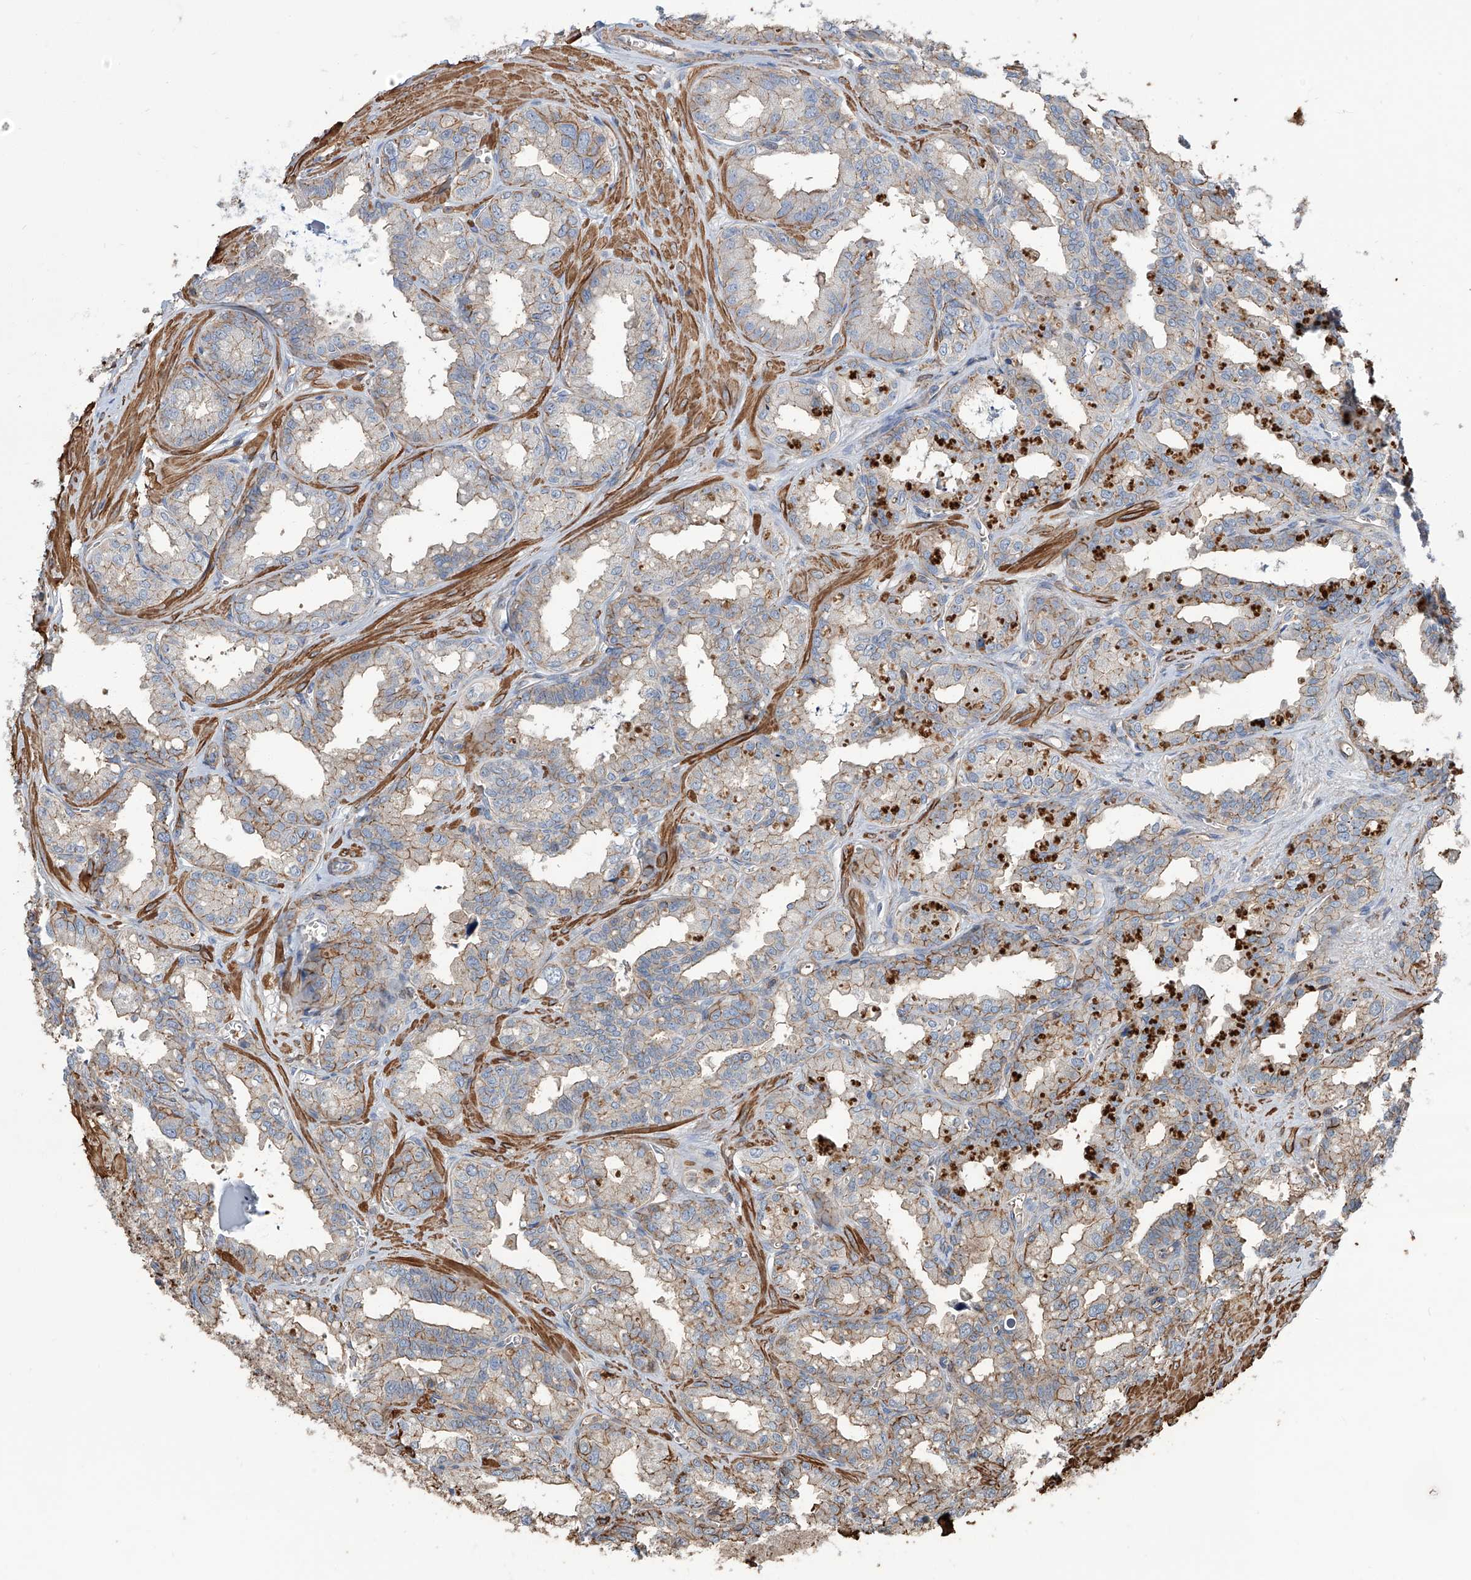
{"staining": {"intensity": "moderate", "quantity": "<25%", "location": "cytoplasmic/membranous"}, "tissue": "seminal vesicle", "cell_type": "Glandular cells", "image_type": "normal", "snomed": [{"axis": "morphology", "description": "Normal tissue, NOS"}, {"axis": "topography", "description": "Prostate"}, {"axis": "topography", "description": "Seminal veicle"}], "caption": "DAB immunohistochemical staining of benign human seminal vesicle shows moderate cytoplasmic/membranous protein staining in approximately <25% of glandular cells. The protein is stained brown, and the nuclei are stained in blue (DAB (3,3'-diaminobenzidine) IHC with brightfield microscopy, high magnification).", "gene": "PIEZO2", "patient": {"sex": "male", "age": 51}}